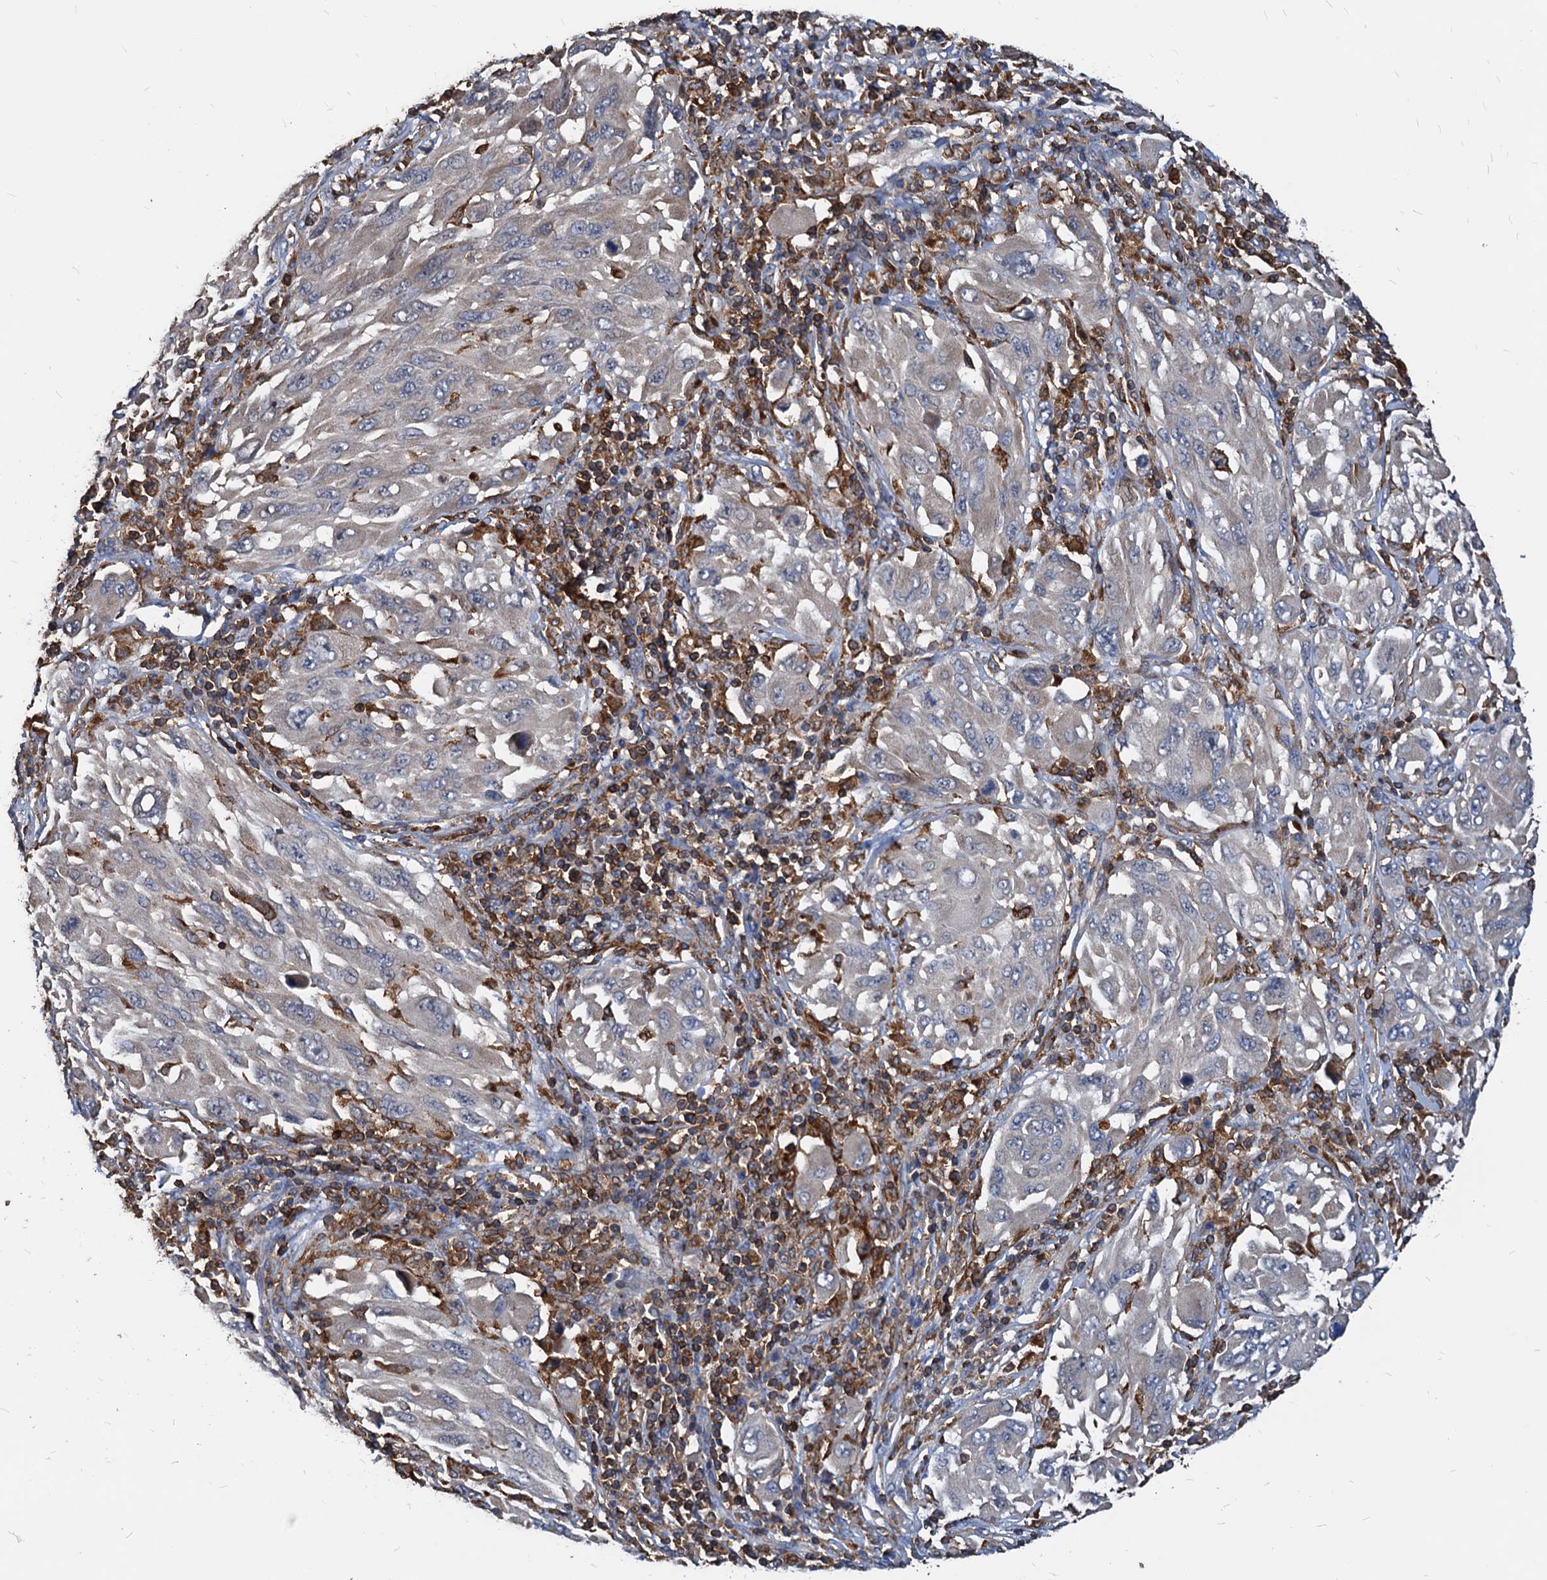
{"staining": {"intensity": "weak", "quantity": "<25%", "location": "cytoplasmic/membranous"}, "tissue": "melanoma", "cell_type": "Tumor cells", "image_type": "cancer", "snomed": [{"axis": "morphology", "description": "Malignant melanoma, NOS"}, {"axis": "topography", "description": "Skin"}], "caption": "DAB (3,3'-diaminobenzidine) immunohistochemical staining of malignant melanoma reveals no significant expression in tumor cells.", "gene": "LCP2", "patient": {"sex": "female", "age": 91}}